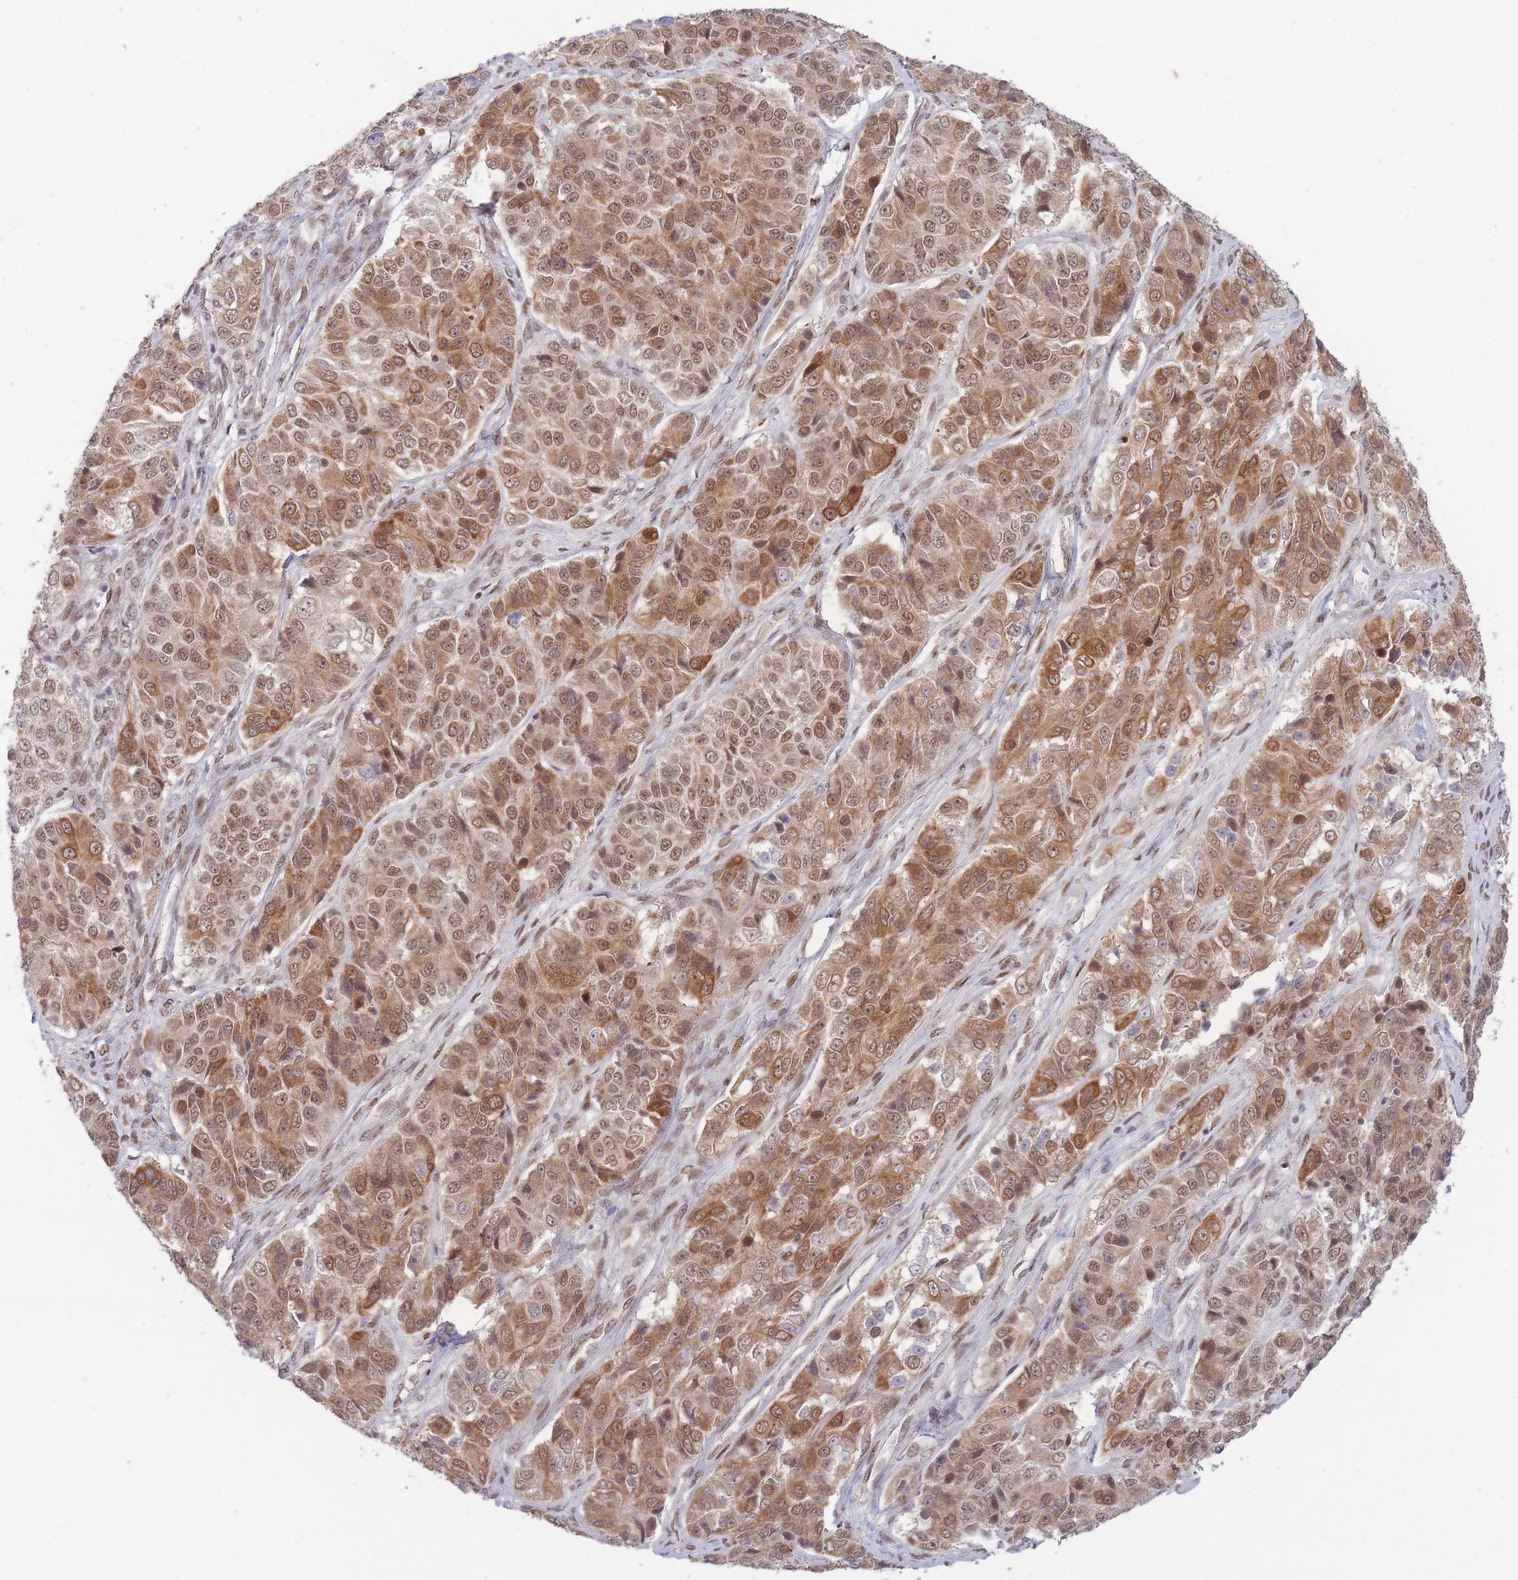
{"staining": {"intensity": "moderate", "quantity": ">75%", "location": "cytoplasmic/membranous,nuclear"}, "tissue": "ovarian cancer", "cell_type": "Tumor cells", "image_type": "cancer", "snomed": [{"axis": "morphology", "description": "Carcinoma, endometroid"}, {"axis": "topography", "description": "Ovary"}], "caption": "Ovarian endometroid carcinoma stained for a protein demonstrates moderate cytoplasmic/membranous and nuclear positivity in tumor cells.", "gene": "CARD8", "patient": {"sex": "female", "age": 51}}